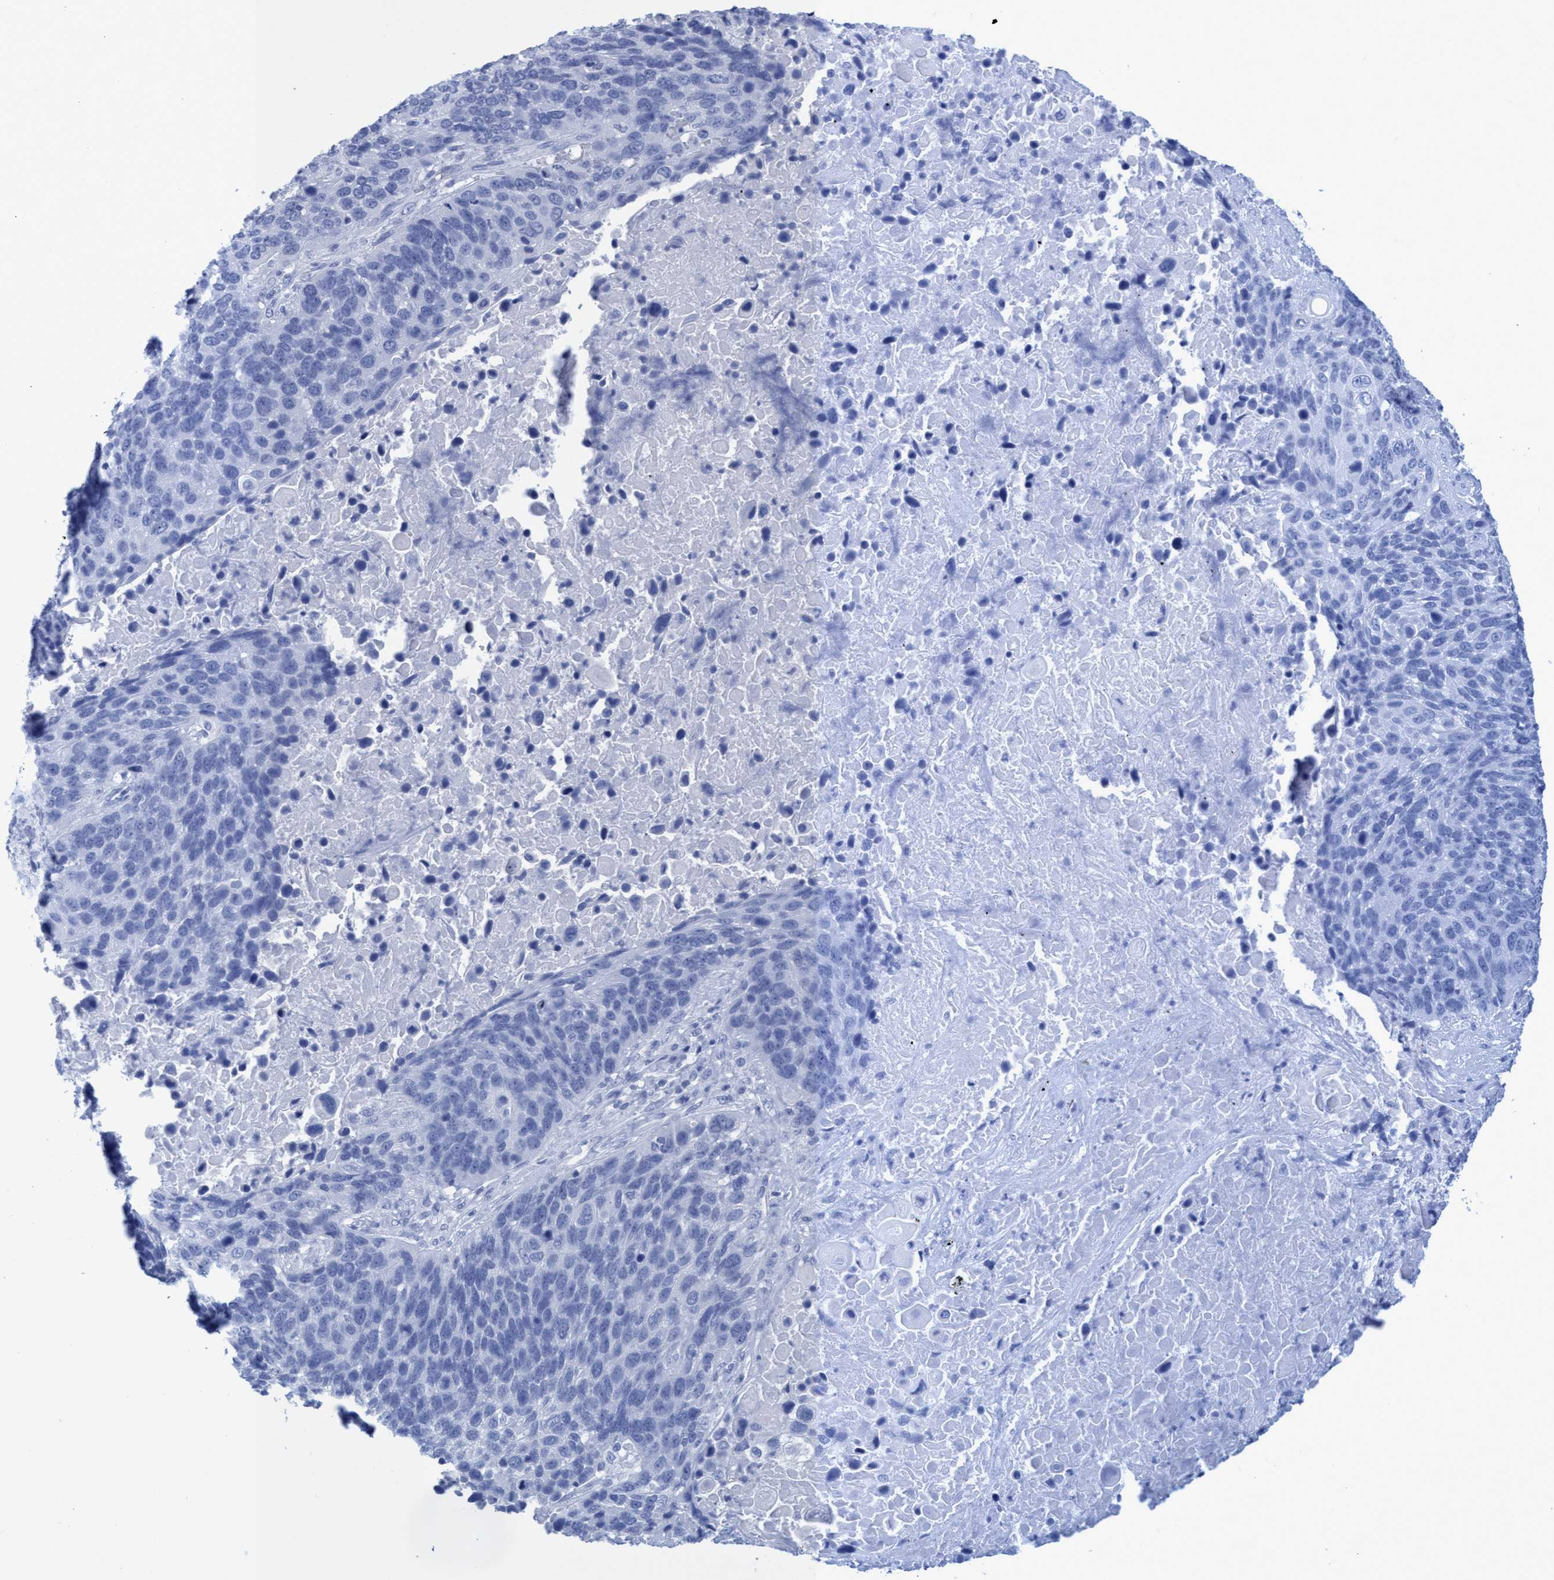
{"staining": {"intensity": "negative", "quantity": "none", "location": "none"}, "tissue": "lung cancer", "cell_type": "Tumor cells", "image_type": "cancer", "snomed": [{"axis": "morphology", "description": "Squamous cell carcinoma, NOS"}, {"axis": "topography", "description": "Lung"}], "caption": "Tumor cells show no significant protein staining in lung cancer (squamous cell carcinoma).", "gene": "INSL6", "patient": {"sex": "male", "age": 66}}